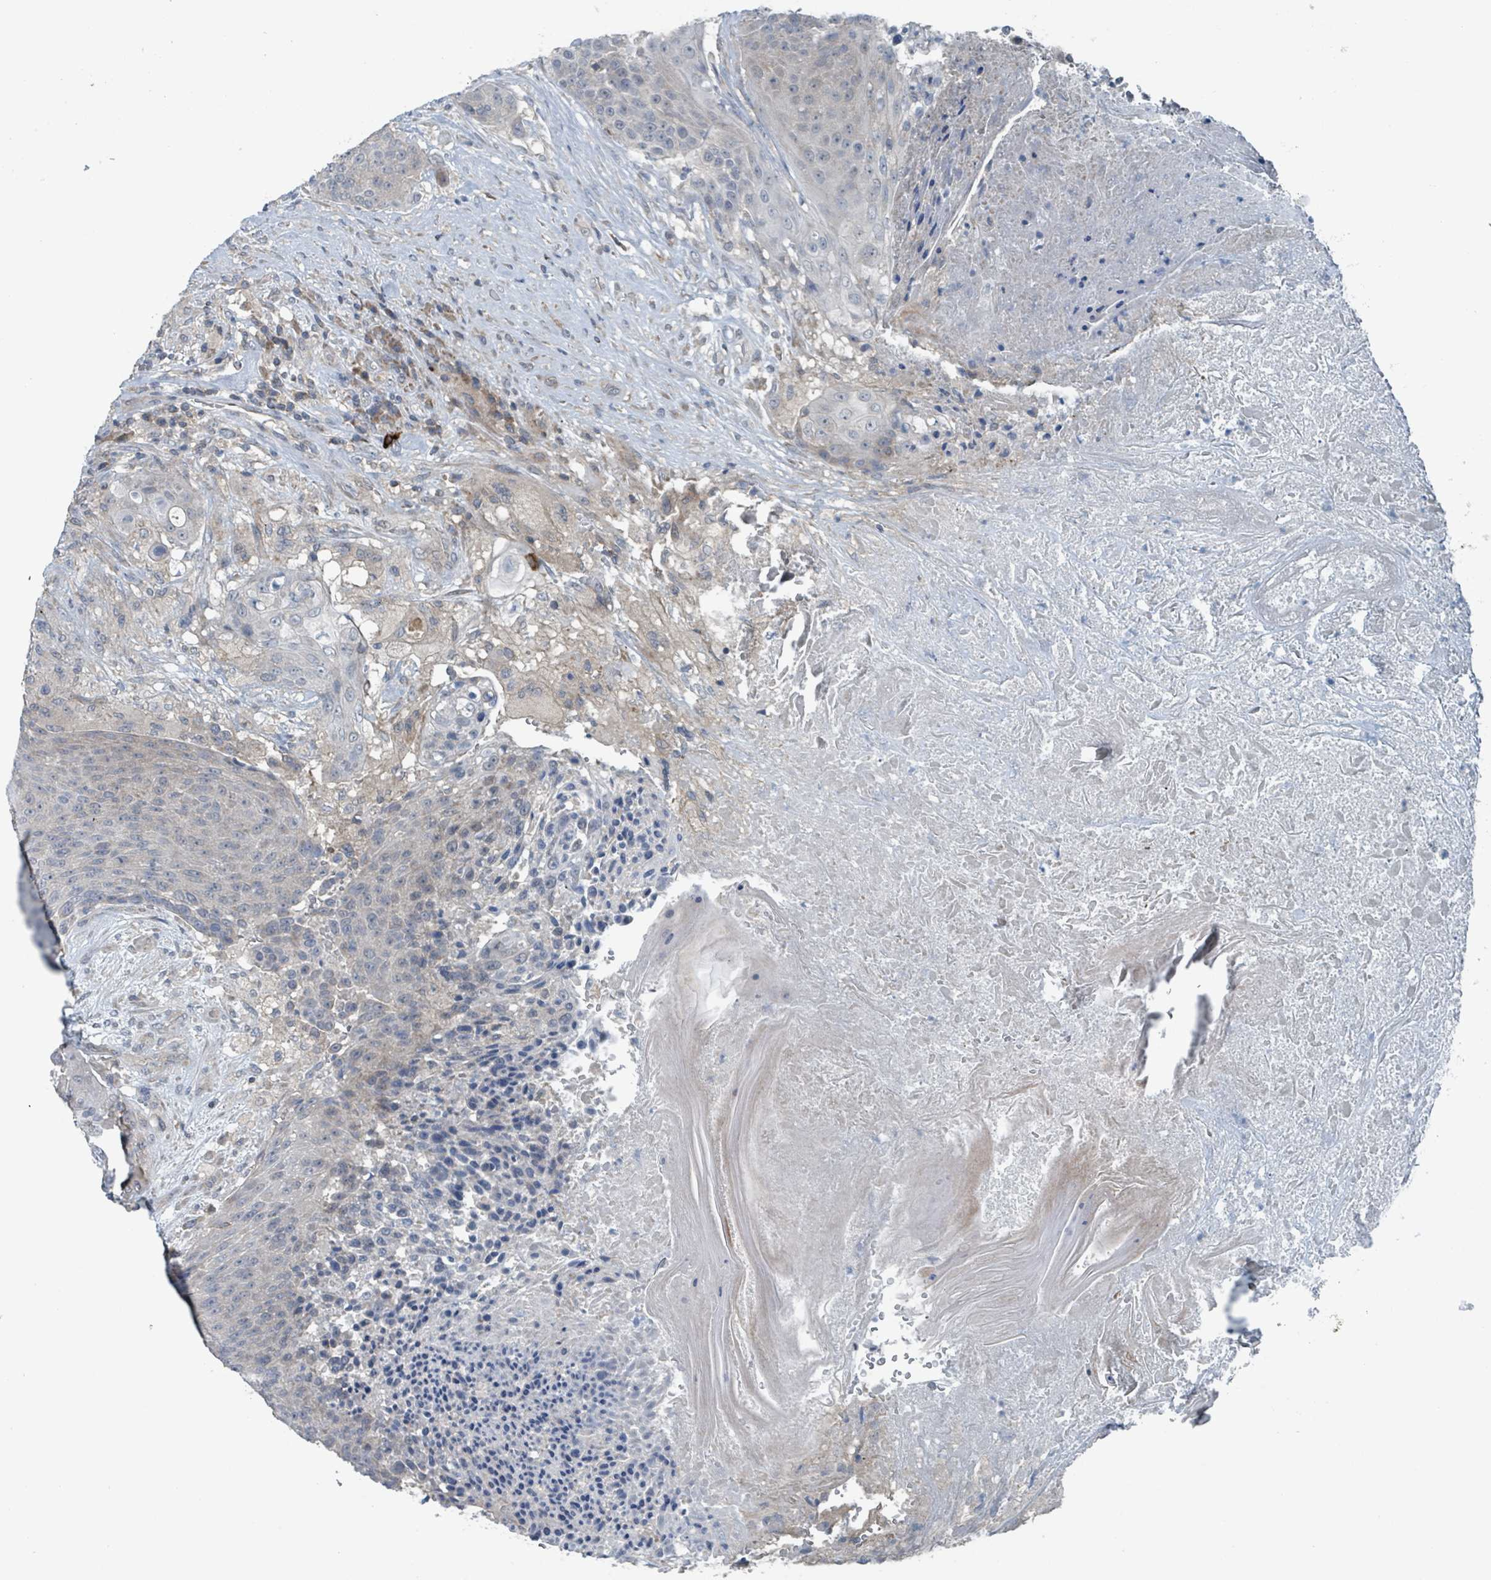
{"staining": {"intensity": "negative", "quantity": "none", "location": "none"}, "tissue": "urothelial cancer", "cell_type": "Tumor cells", "image_type": "cancer", "snomed": [{"axis": "morphology", "description": "Urothelial carcinoma, High grade"}, {"axis": "topography", "description": "Urinary bladder"}], "caption": "DAB immunohistochemical staining of urothelial cancer demonstrates no significant staining in tumor cells. The staining is performed using DAB brown chromogen with nuclei counter-stained in using hematoxylin.", "gene": "ACBD4", "patient": {"sex": "female", "age": 63}}